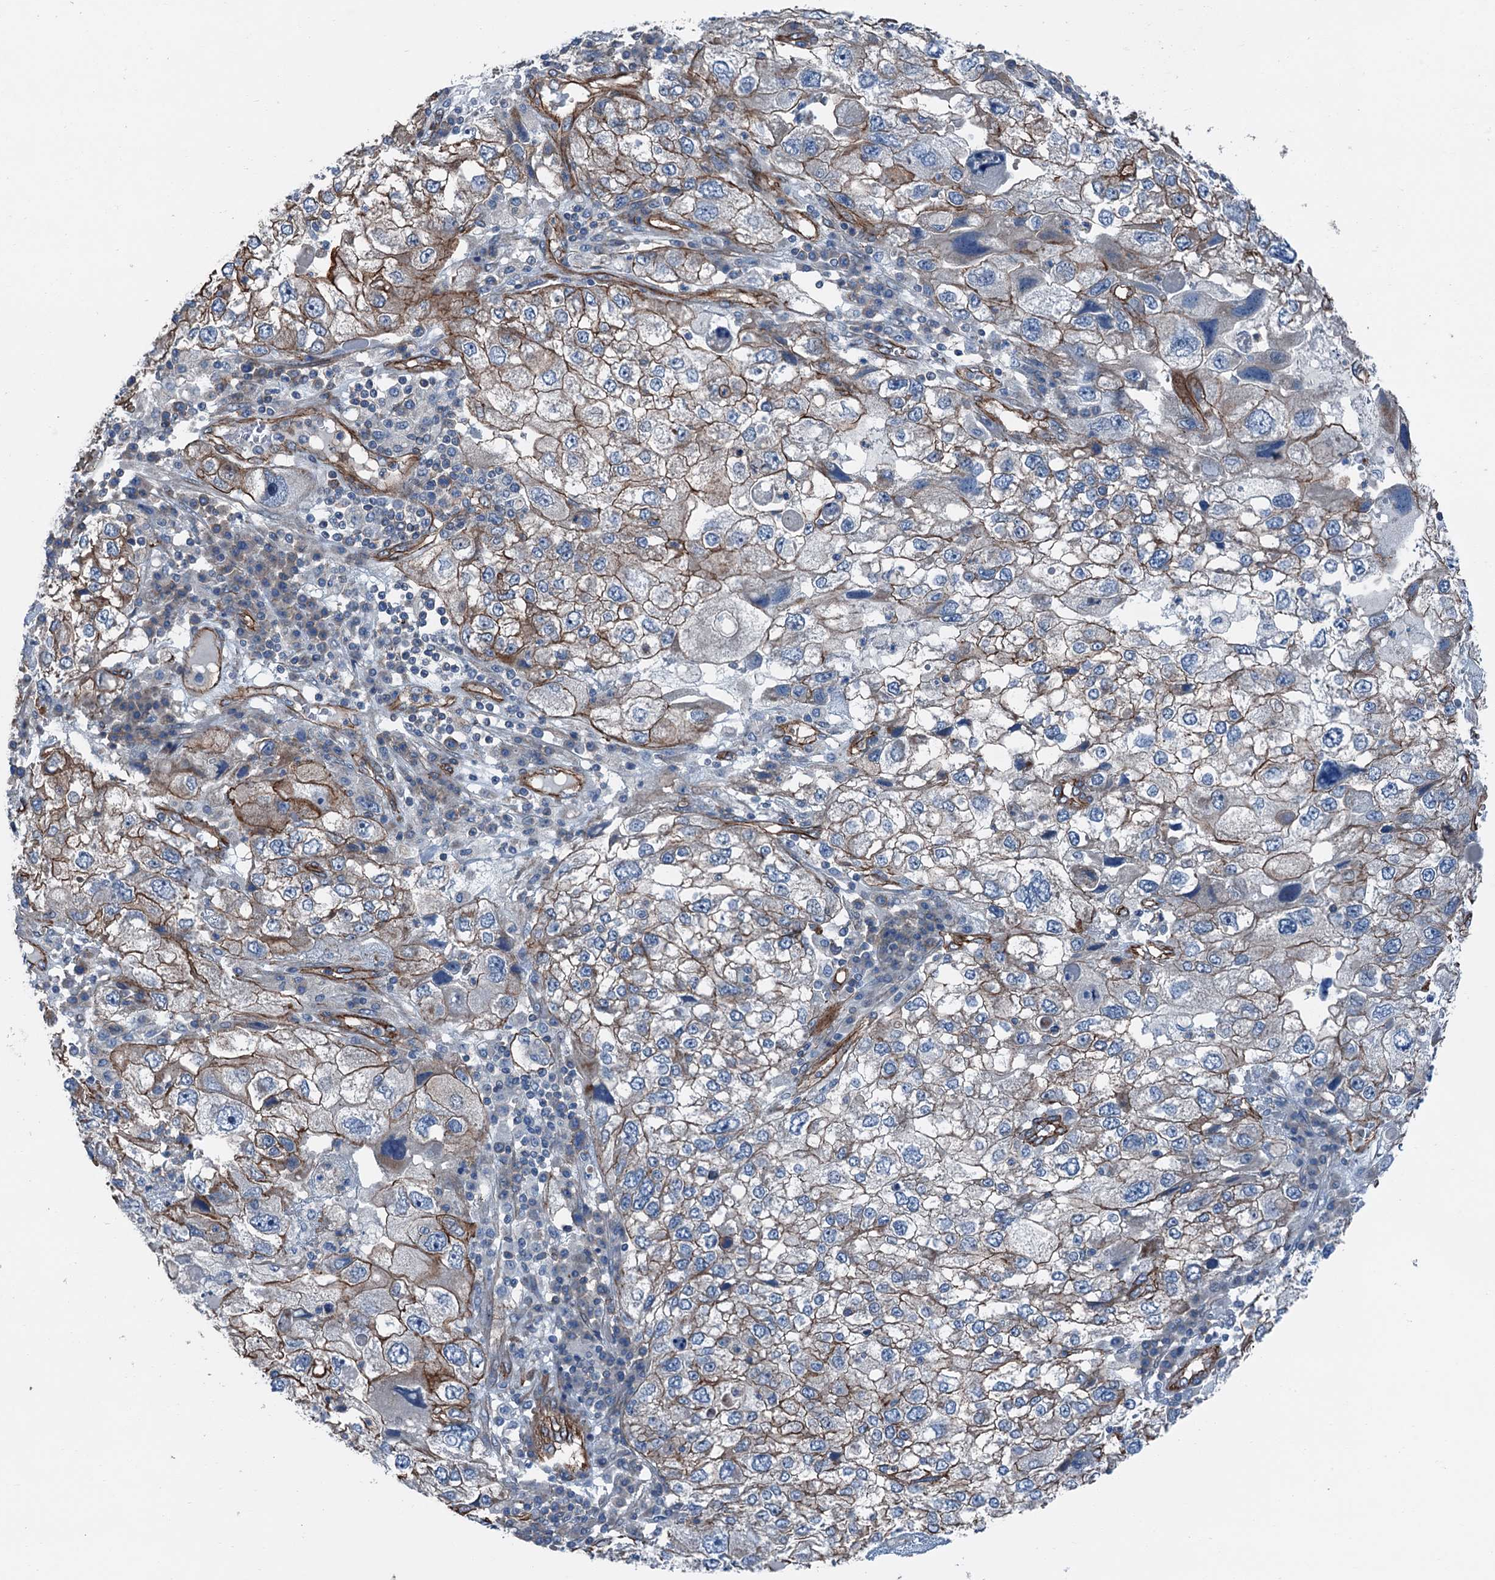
{"staining": {"intensity": "moderate", "quantity": "25%-75%", "location": "cytoplasmic/membranous"}, "tissue": "endometrial cancer", "cell_type": "Tumor cells", "image_type": "cancer", "snomed": [{"axis": "morphology", "description": "Adenocarcinoma, NOS"}, {"axis": "topography", "description": "Endometrium"}], "caption": "A brown stain shows moderate cytoplasmic/membranous staining of a protein in endometrial adenocarcinoma tumor cells. (DAB = brown stain, brightfield microscopy at high magnification).", "gene": "NMRAL1", "patient": {"sex": "female", "age": 49}}